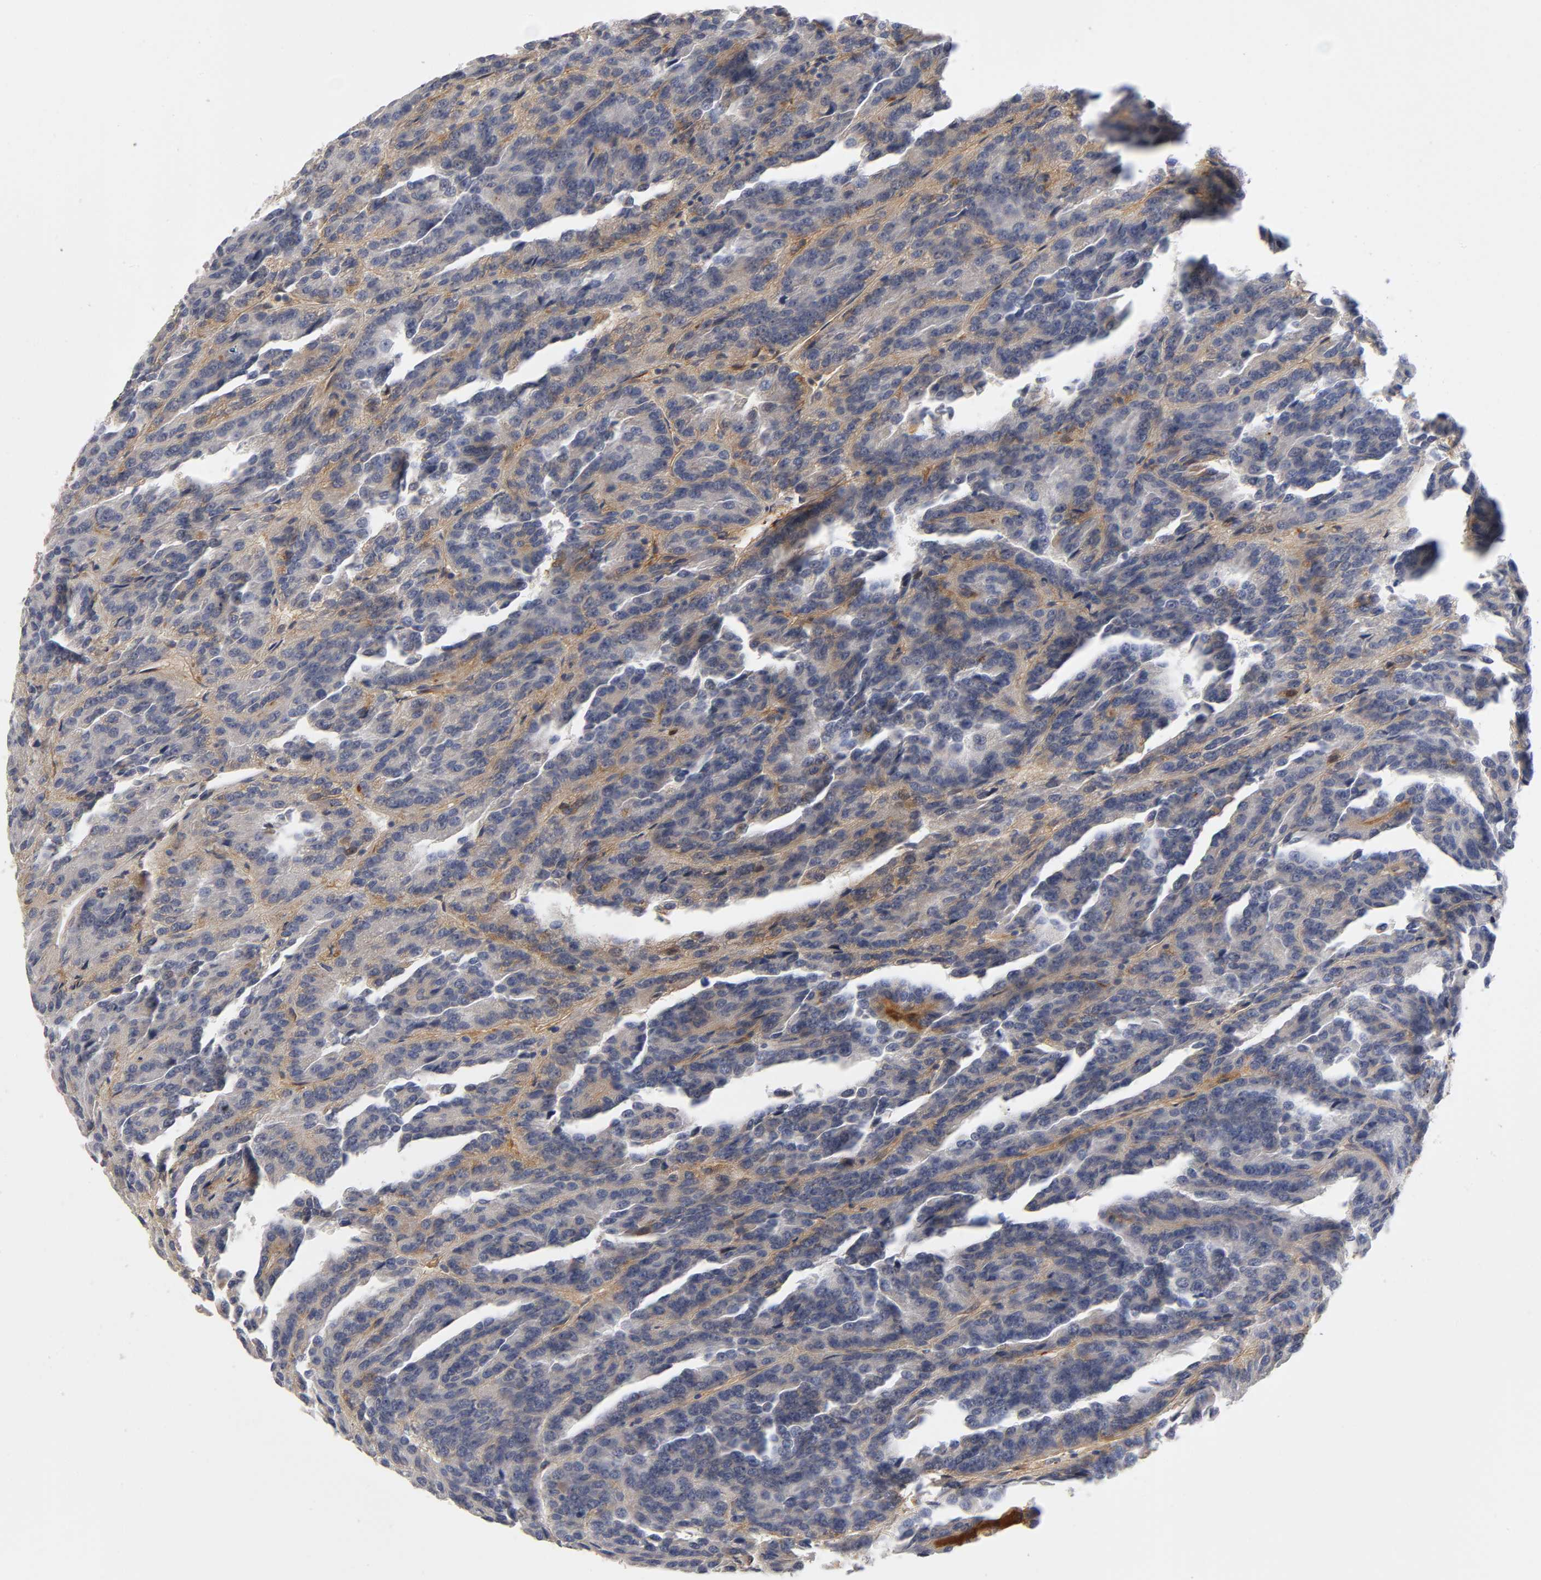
{"staining": {"intensity": "weak", "quantity": ">75%", "location": "cytoplasmic/membranous"}, "tissue": "renal cancer", "cell_type": "Tumor cells", "image_type": "cancer", "snomed": [{"axis": "morphology", "description": "Adenocarcinoma, NOS"}, {"axis": "topography", "description": "Kidney"}], "caption": "Tumor cells display low levels of weak cytoplasmic/membranous staining in approximately >75% of cells in human renal cancer (adenocarcinoma).", "gene": "NOVA1", "patient": {"sex": "male", "age": 46}}